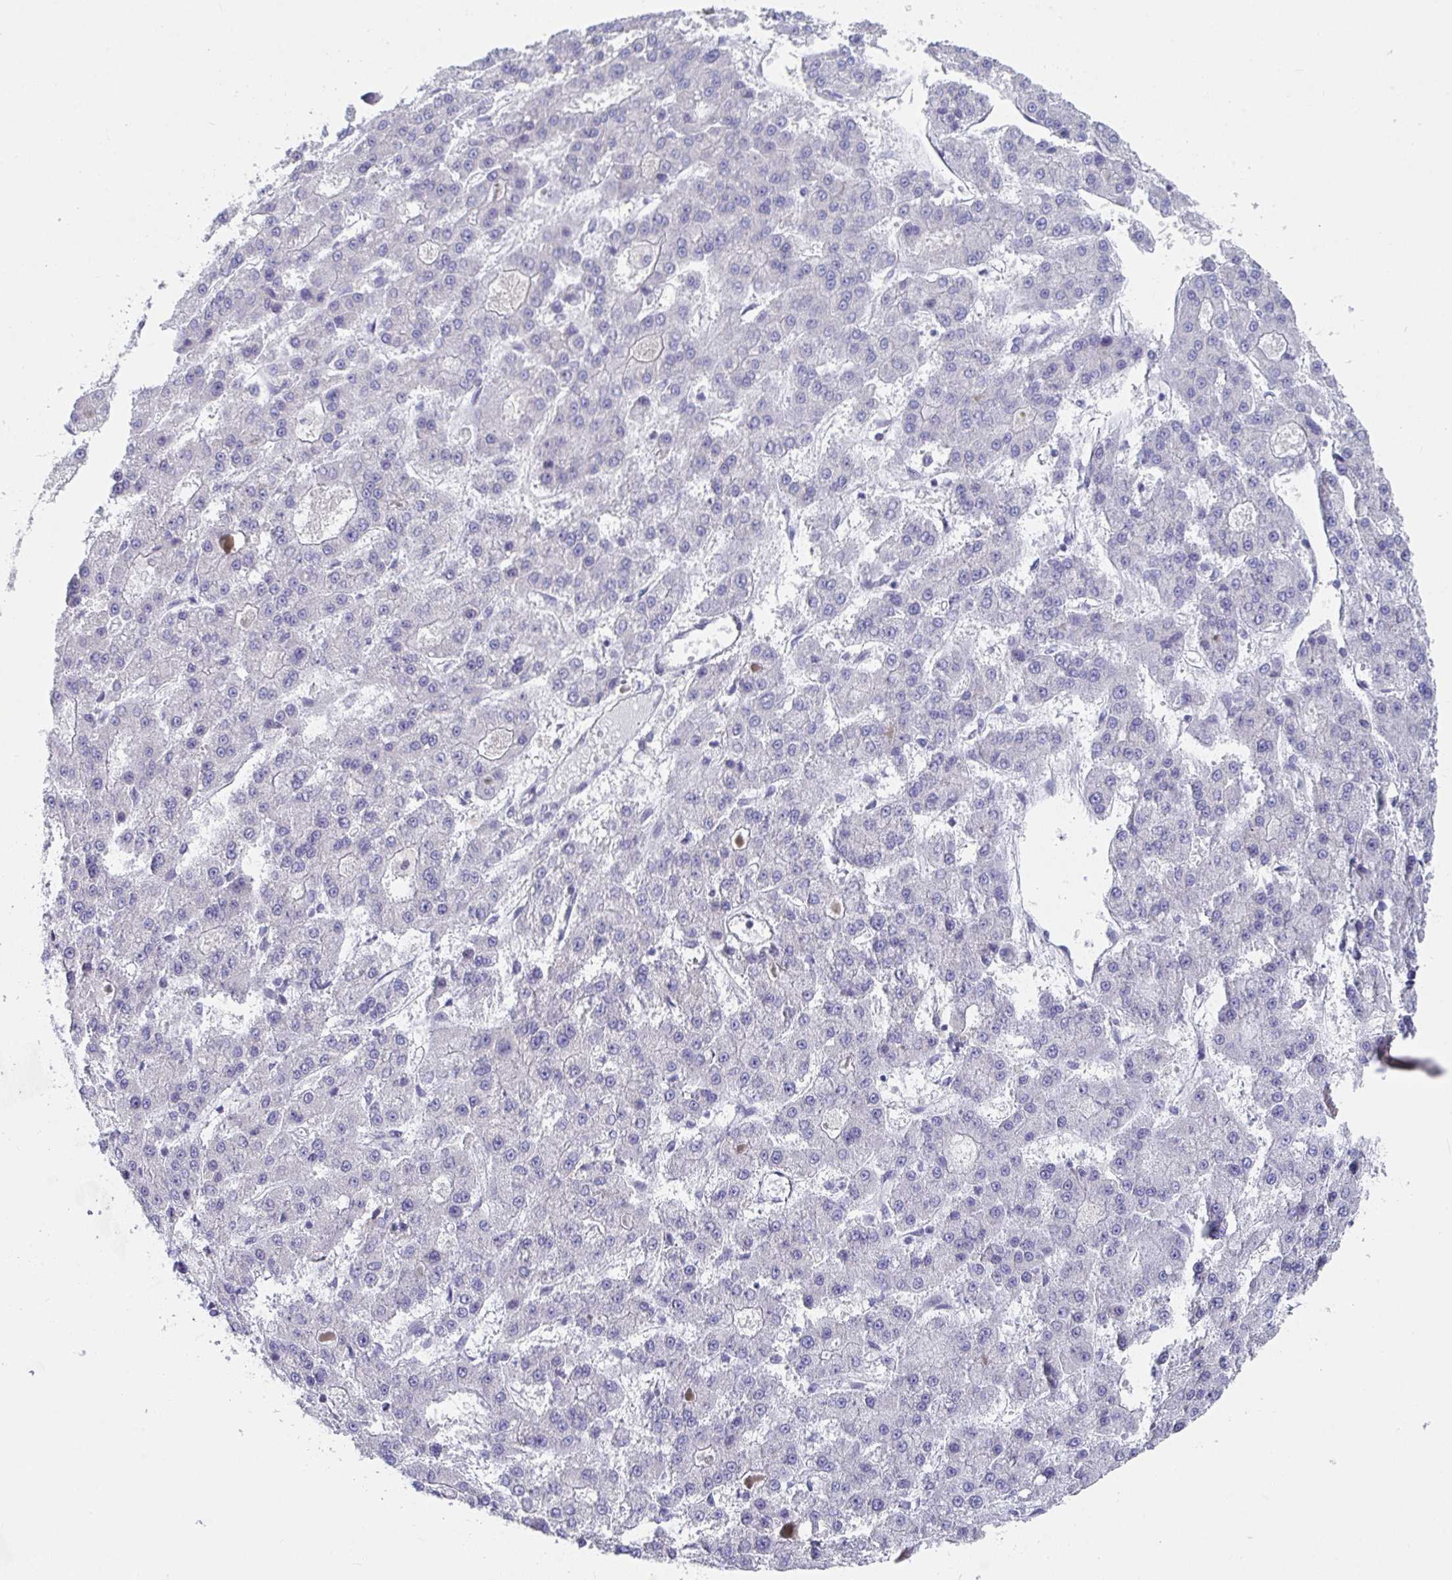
{"staining": {"intensity": "negative", "quantity": "none", "location": "none"}, "tissue": "liver cancer", "cell_type": "Tumor cells", "image_type": "cancer", "snomed": [{"axis": "morphology", "description": "Carcinoma, Hepatocellular, NOS"}, {"axis": "topography", "description": "Liver"}], "caption": "Human liver cancer stained for a protein using immunohistochemistry demonstrates no expression in tumor cells.", "gene": "FAM156B", "patient": {"sex": "male", "age": 70}}